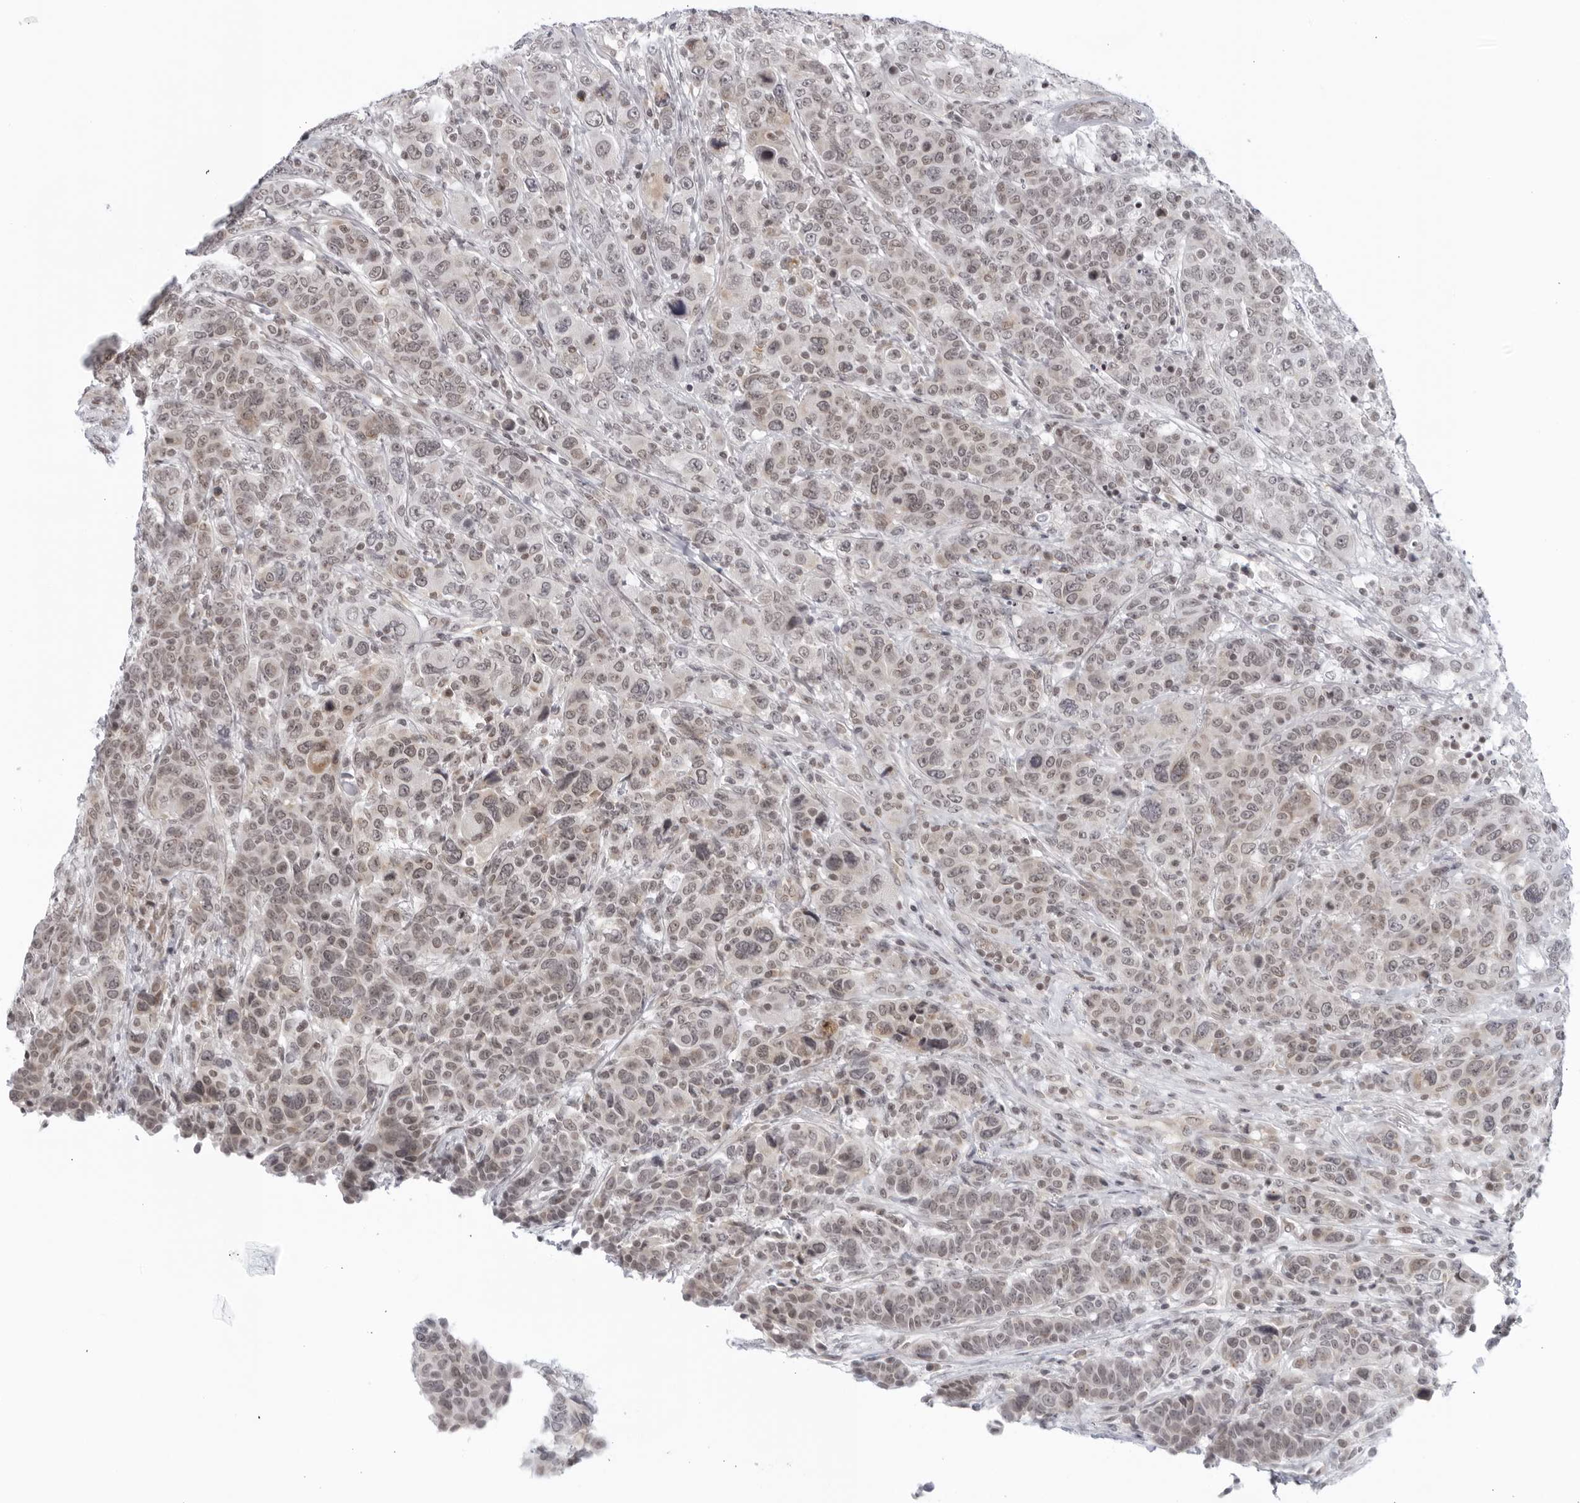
{"staining": {"intensity": "negative", "quantity": "none", "location": "none"}, "tissue": "breast cancer", "cell_type": "Tumor cells", "image_type": "cancer", "snomed": [{"axis": "morphology", "description": "Duct carcinoma"}, {"axis": "topography", "description": "Breast"}], "caption": "A photomicrograph of breast cancer (intraductal carcinoma) stained for a protein exhibits no brown staining in tumor cells.", "gene": "RAB11FIP3", "patient": {"sex": "female", "age": 37}}